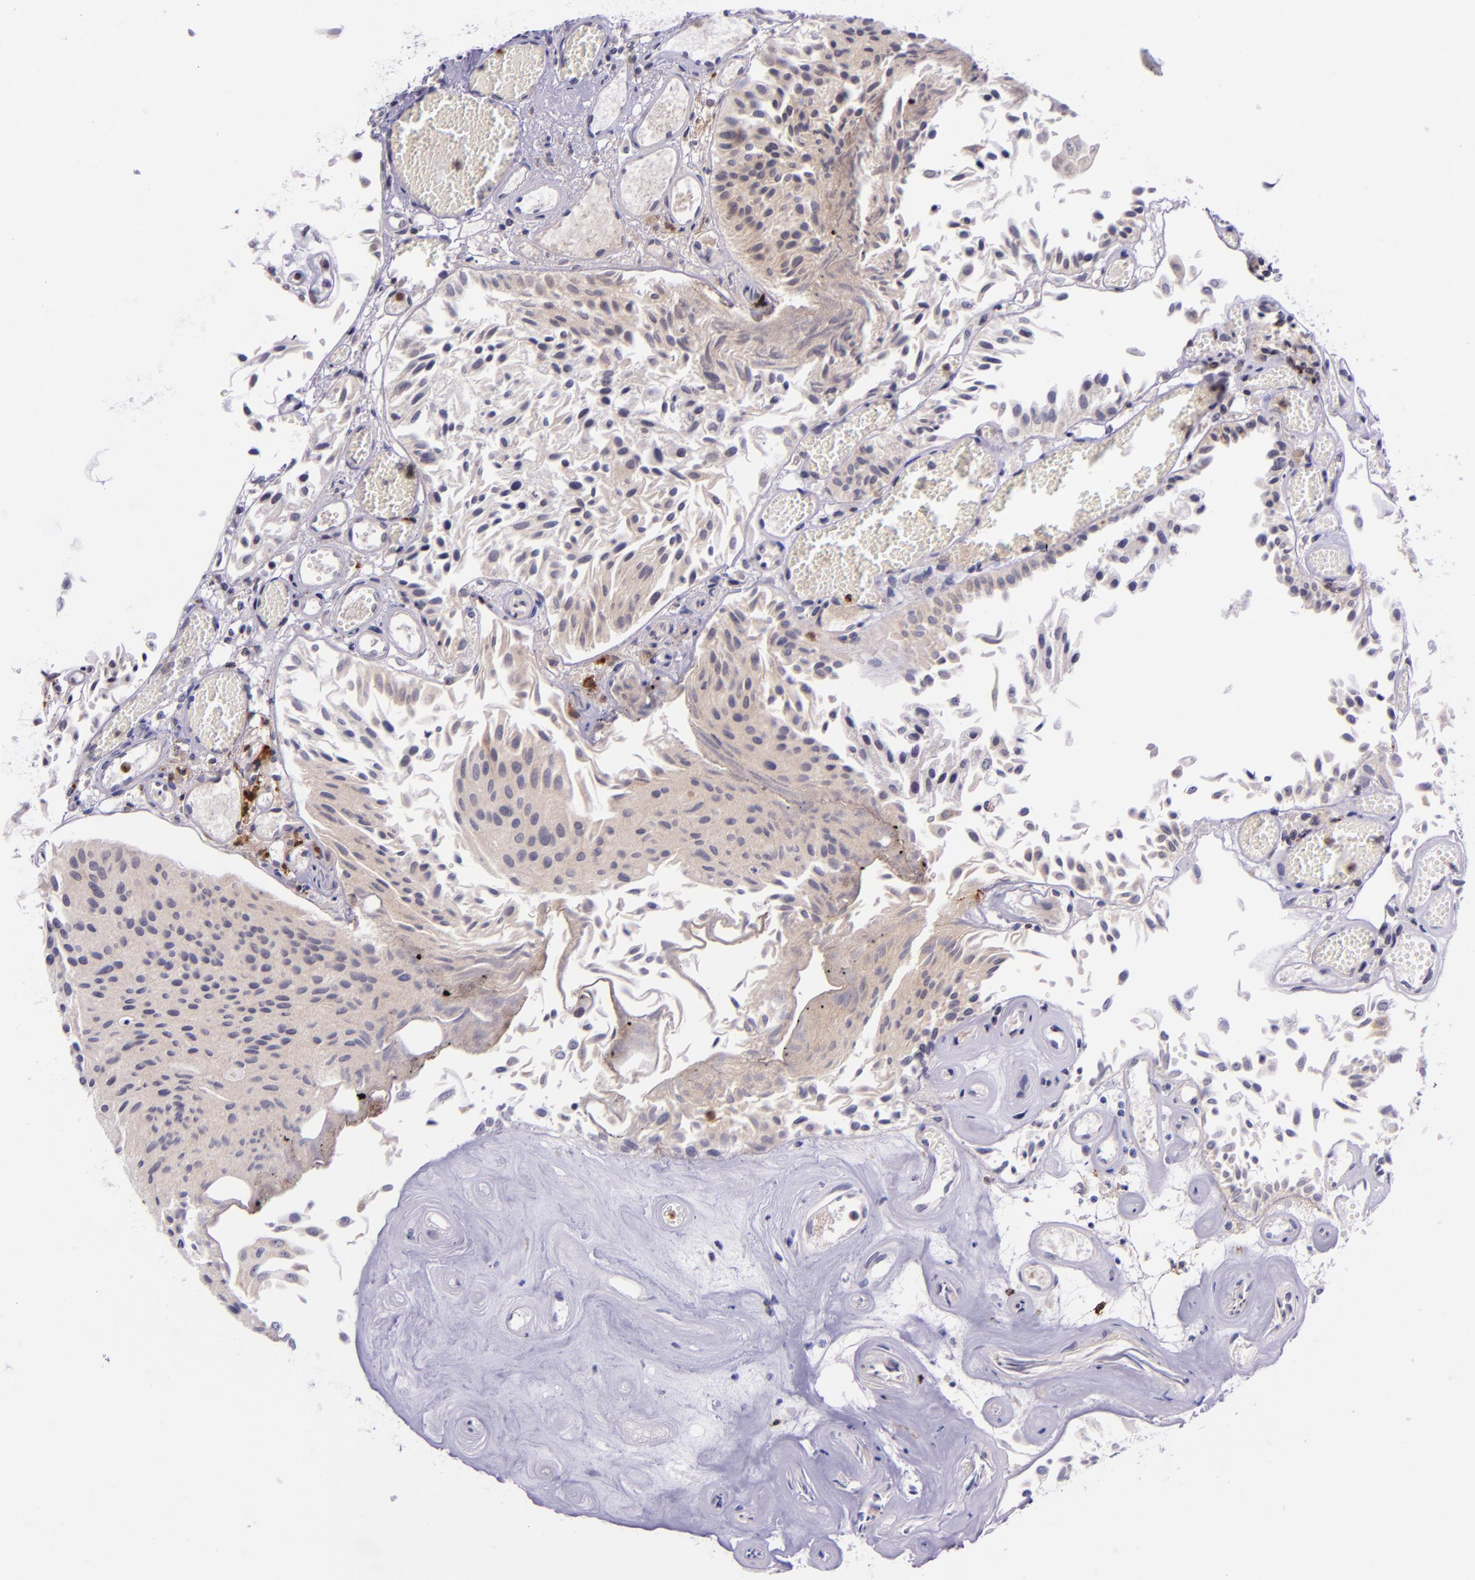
{"staining": {"intensity": "weak", "quantity": "25%-75%", "location": "cytoplasmic/membranous"}, "tissue": "urothelial cancer", "cell_type": "Tumor cells", "image_type": "cancer", "snomed": [{"axis": "morphology", "description": "Urothelial carcinoma, Low grade"}, {"axis": "topography", "description": "Urinary bladder"}], "caption": "Immunohistochemical staining of urothelial carcinoma (low-grade) displays weak cytoplasmic/membranous protein positivity in about 25%-75% of tumor cells. Nuclei are stained in blue.", "gene": "SELL", "patient": {"sex": "male", "age": 86}}